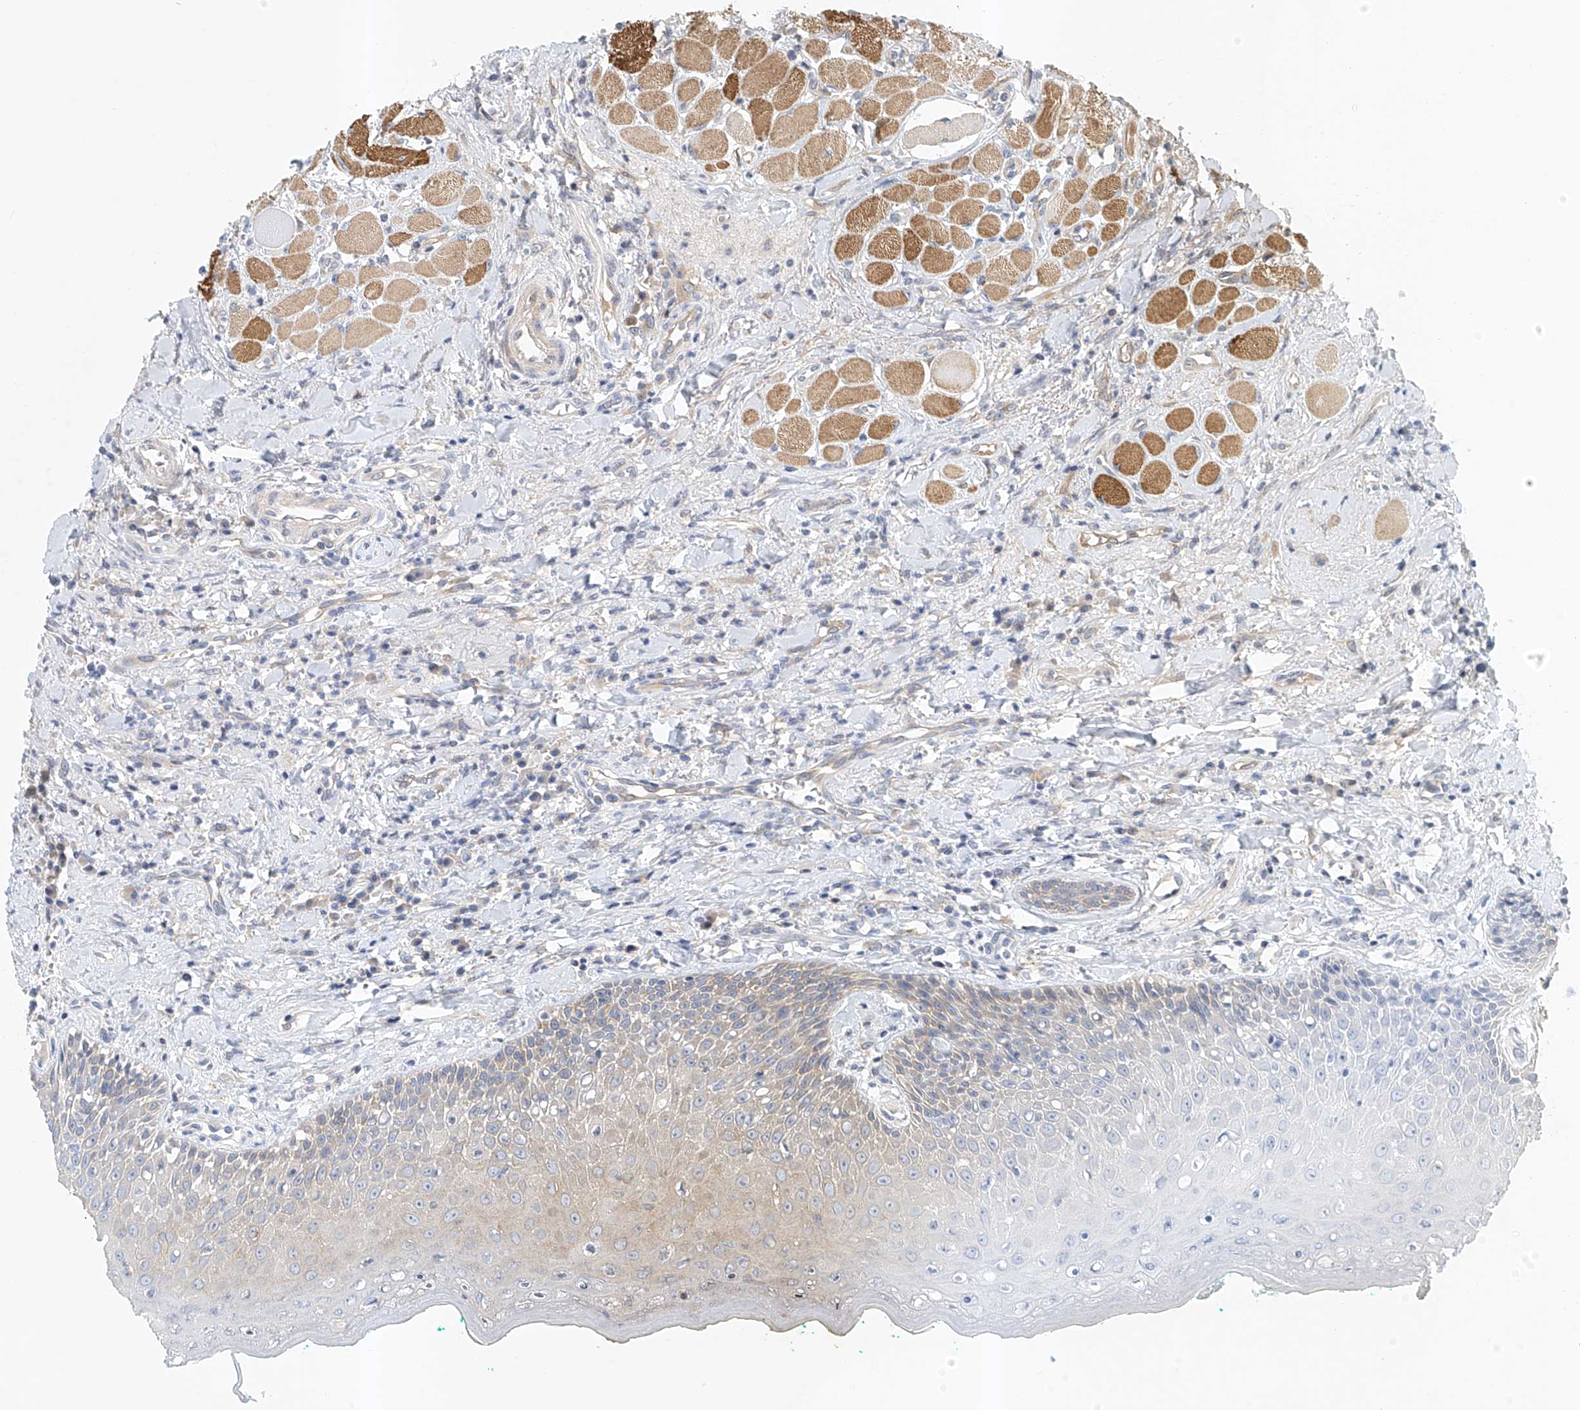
{"staining": {"intensity": "weak", "quantity": "<25%", "location": "cytoplasmic/membranous"}, "tissue": "oral mucosa", "cell_type": "Squamous epithelial cells", "image_type": "normal", "snomed": [{"axis": "morphology", "description": "Normal tissue, NOS"}, {"axis": "topography", "description": "Oral tissue"}], "caption": "Immunohistochemistry (IHC) micrograph of normal oral mucosa stained for a protein (brown), which exhibits no expression in squamous epithelial cells. The staining was performed using DAB (3,3'-diaminobenzidine) to visualize the protein expression in brown, while the nuclei were stained in blue with hematoxylin (Magnification: 20x).", "gene": "CARMIL1", "patient": {"sex": "female", "age": 70}}